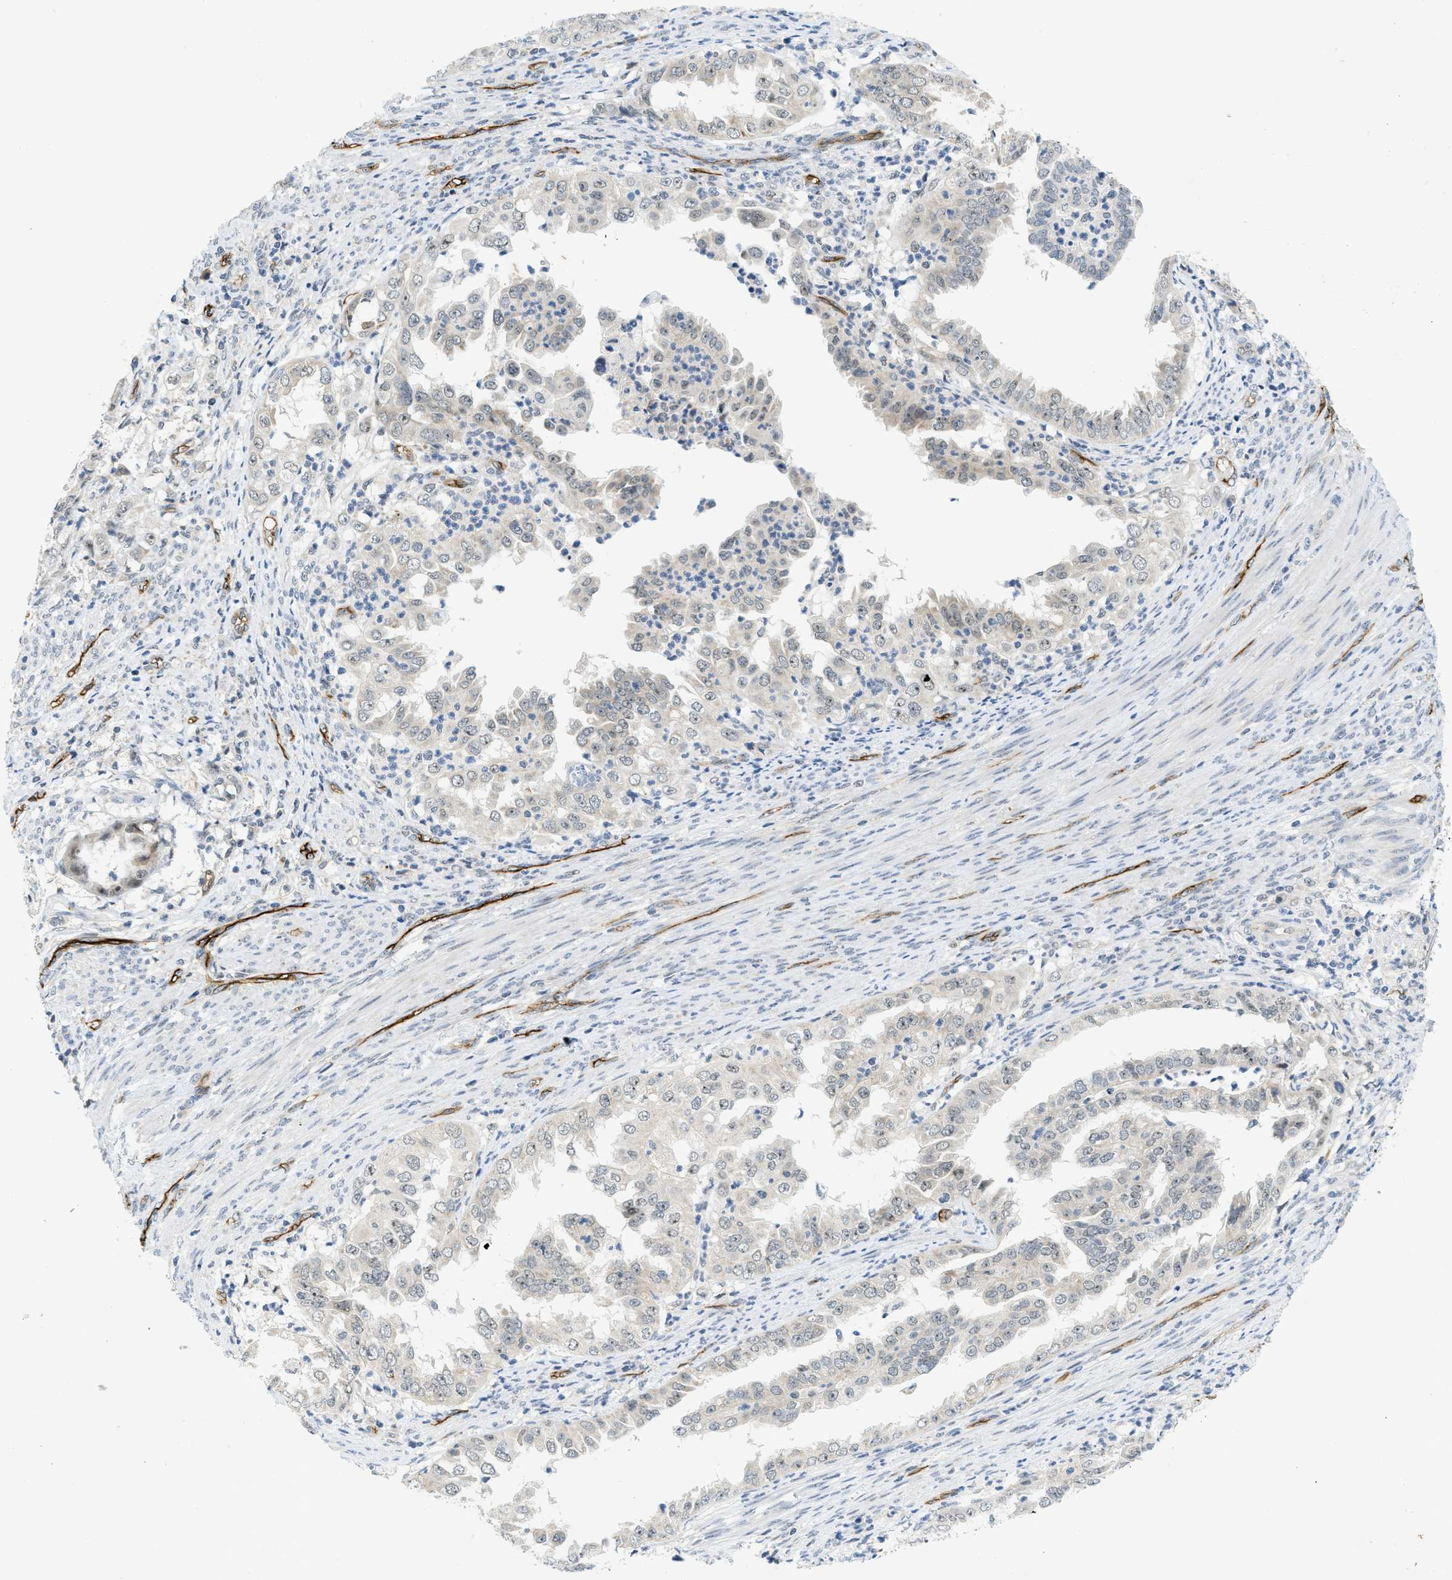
{"staining": {"intensity": "negative", "quantity": "none", "location": "none"}, "tissue": "endometrial cancer", "cell_type": "Tumor cells", "image_type": "cancer", "snomed": [{"axis": "morphology", "description": "Adenocarcinoma, NOS"}, {"axis": "topography", "description": "Endometrium"}], "caption": "This is an immunohistochemistry (IHC) histopathology image of human endometrial adenocarcinoma. There is no expression in tumor cells.", "gene": "SLCO2A1", "patient": {"sex": "female", "age": 85}}